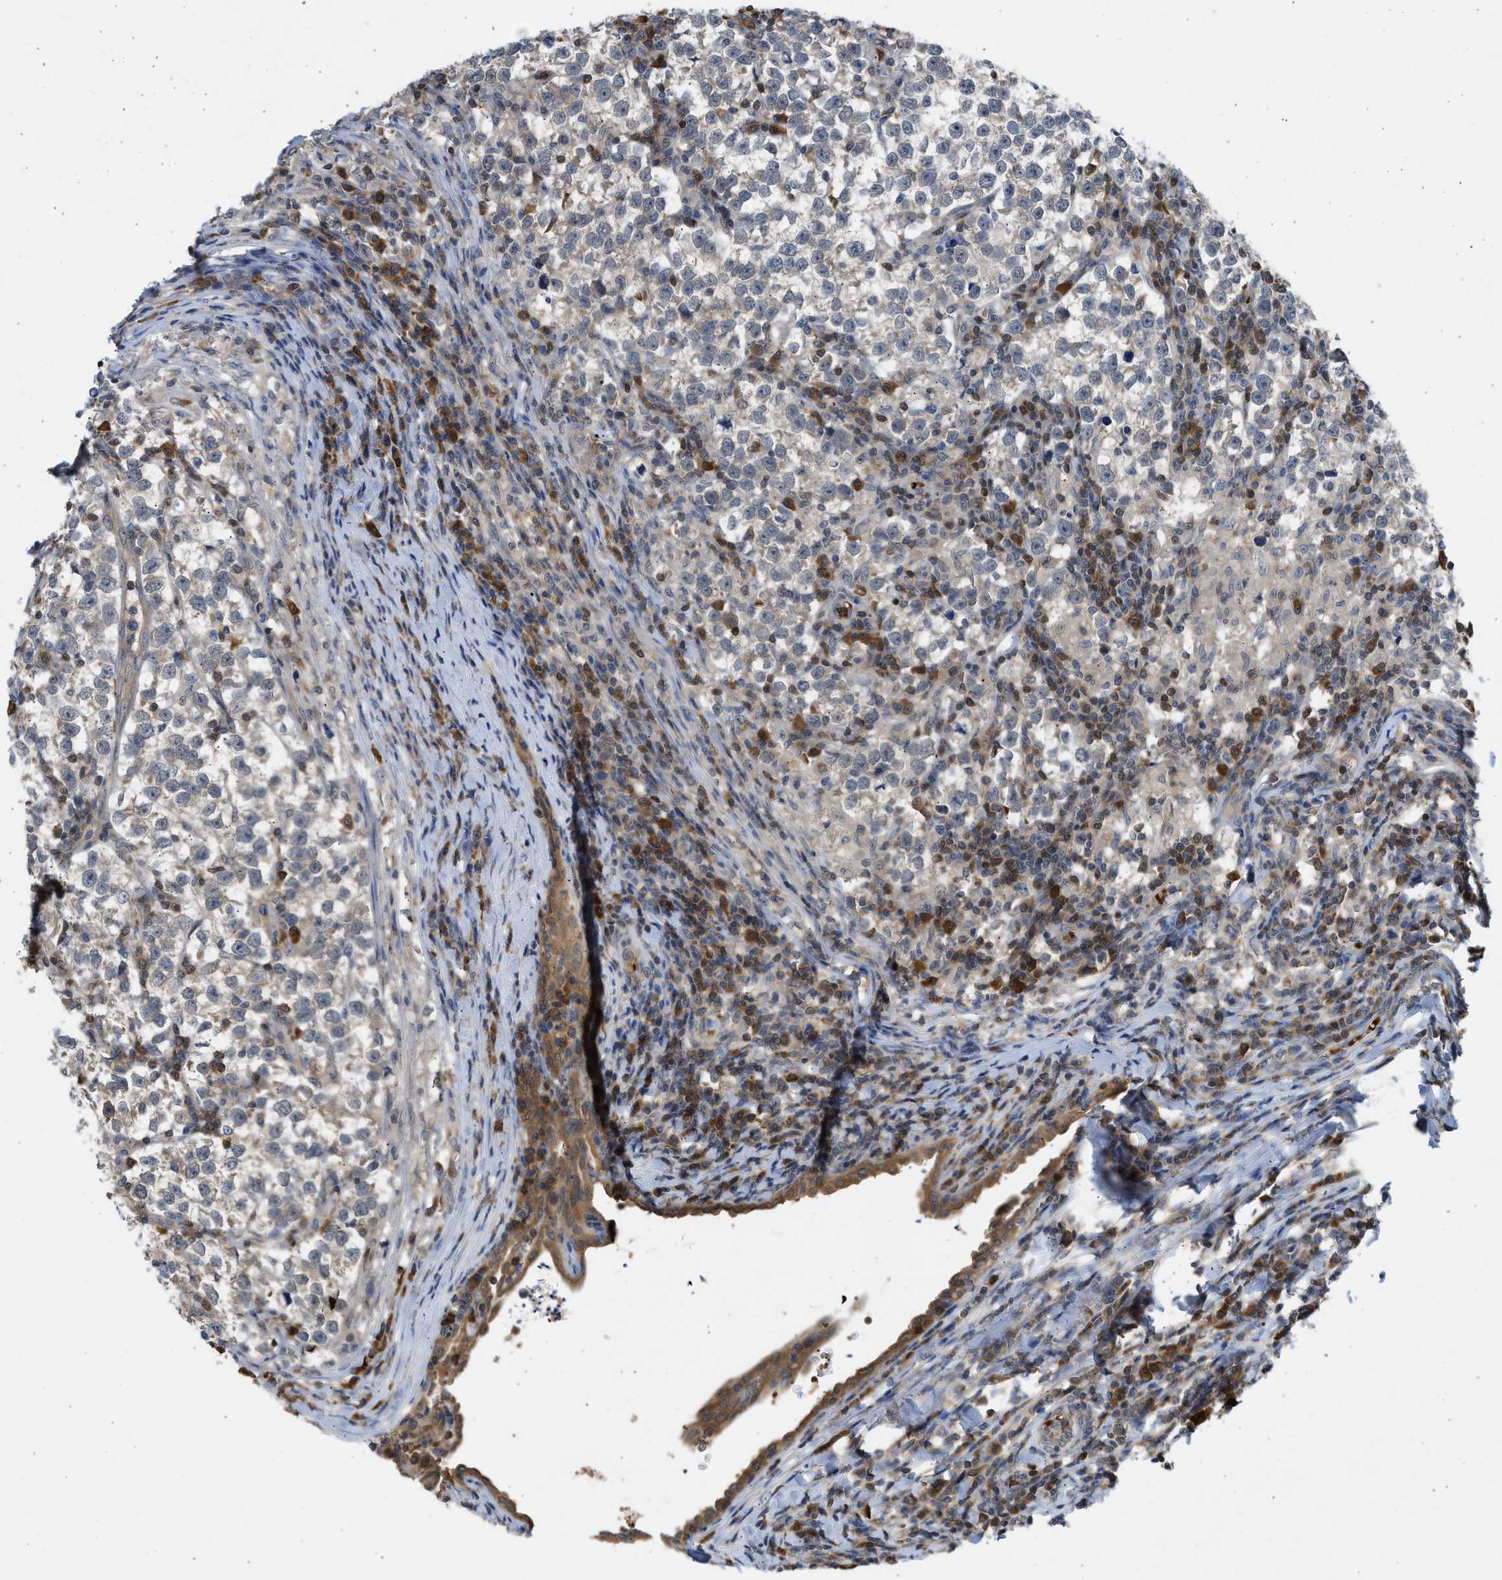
{"staining": {"intensity": "weak", "quantity": "25%-75%", "location": "cytoplasmic/membranous"}, "tissue": "testis cancer", "cell_type": "Tumor cells", "image_type": "cancer", "snomed": [{"axis": "morphology", "description": "Normal tissue, NOS"}, {"axis": "morphology", "description": "Seminoma, NOS"}, {"axis": "topography", "description": "Testis"}], "caption": "This micrograph reveals IHC staining of human testis cancer, with low weak cytoplasmic/membranous staining in about 25%-75% of tumor cells.", "gene": "MAPK7", "patient": {"sex": "male", "age": 43}}